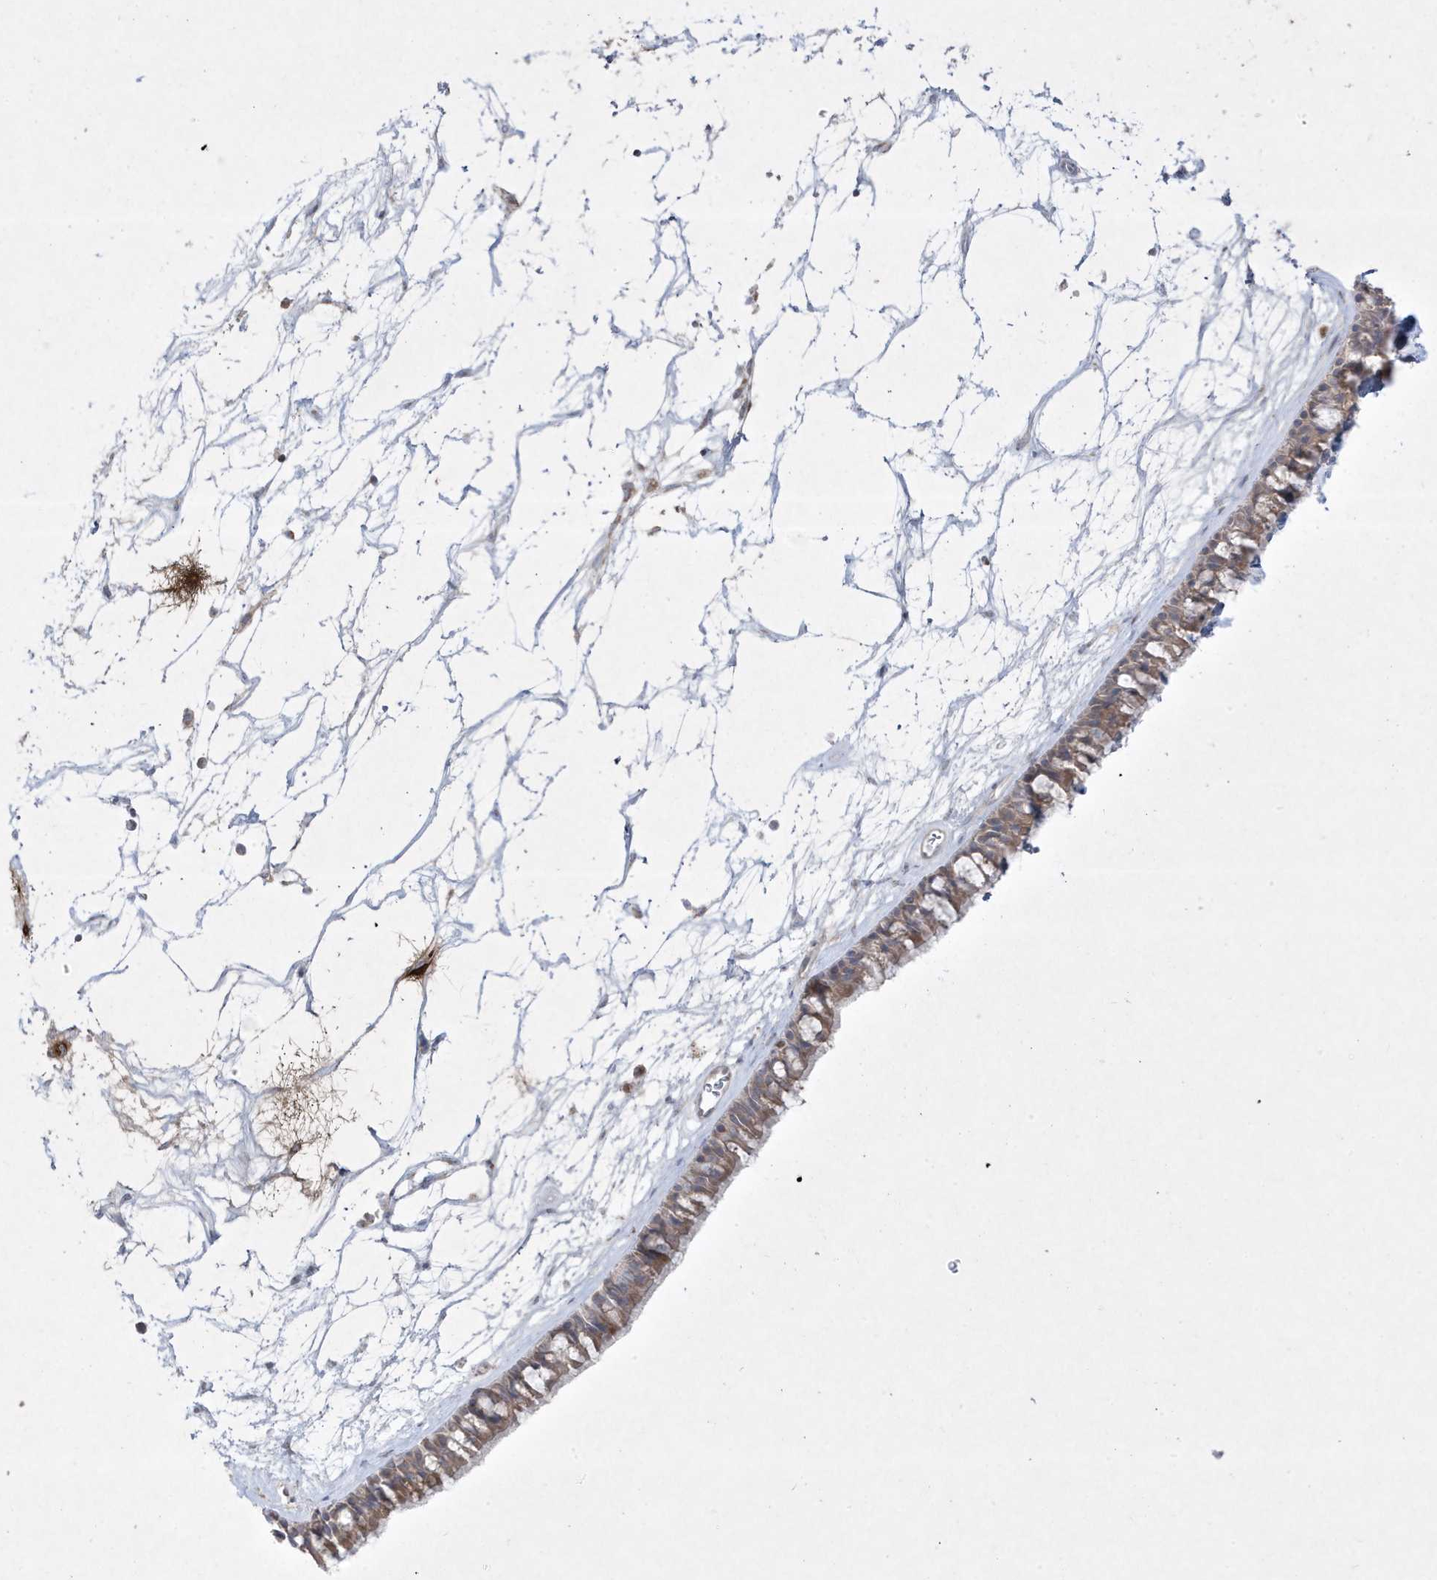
{"staining": {"intensity": "moderate", "quantity": "25%-75%", "location": "cytoplasmic/membranous"}, "tissue": "nasopharynx", "cell_type": "Respiratory epithelial cells", "image_type": "normal", "snomed": [{"axis": "morphology", "description": "Normal tissue, NOS"}, {"axis": "topography", "description": "Nasopharynx"}], "caption": "DAB (3,3'-diaminobenzidine) immunohistochemical staining of benign nasopharynx shows moderate cytoplasmic/membranous protein staining in about 25%-75% of respiratory epithelial cells.", "gene": "ADAMTSL3", "patient": {"sex": "male", "age": 64}}